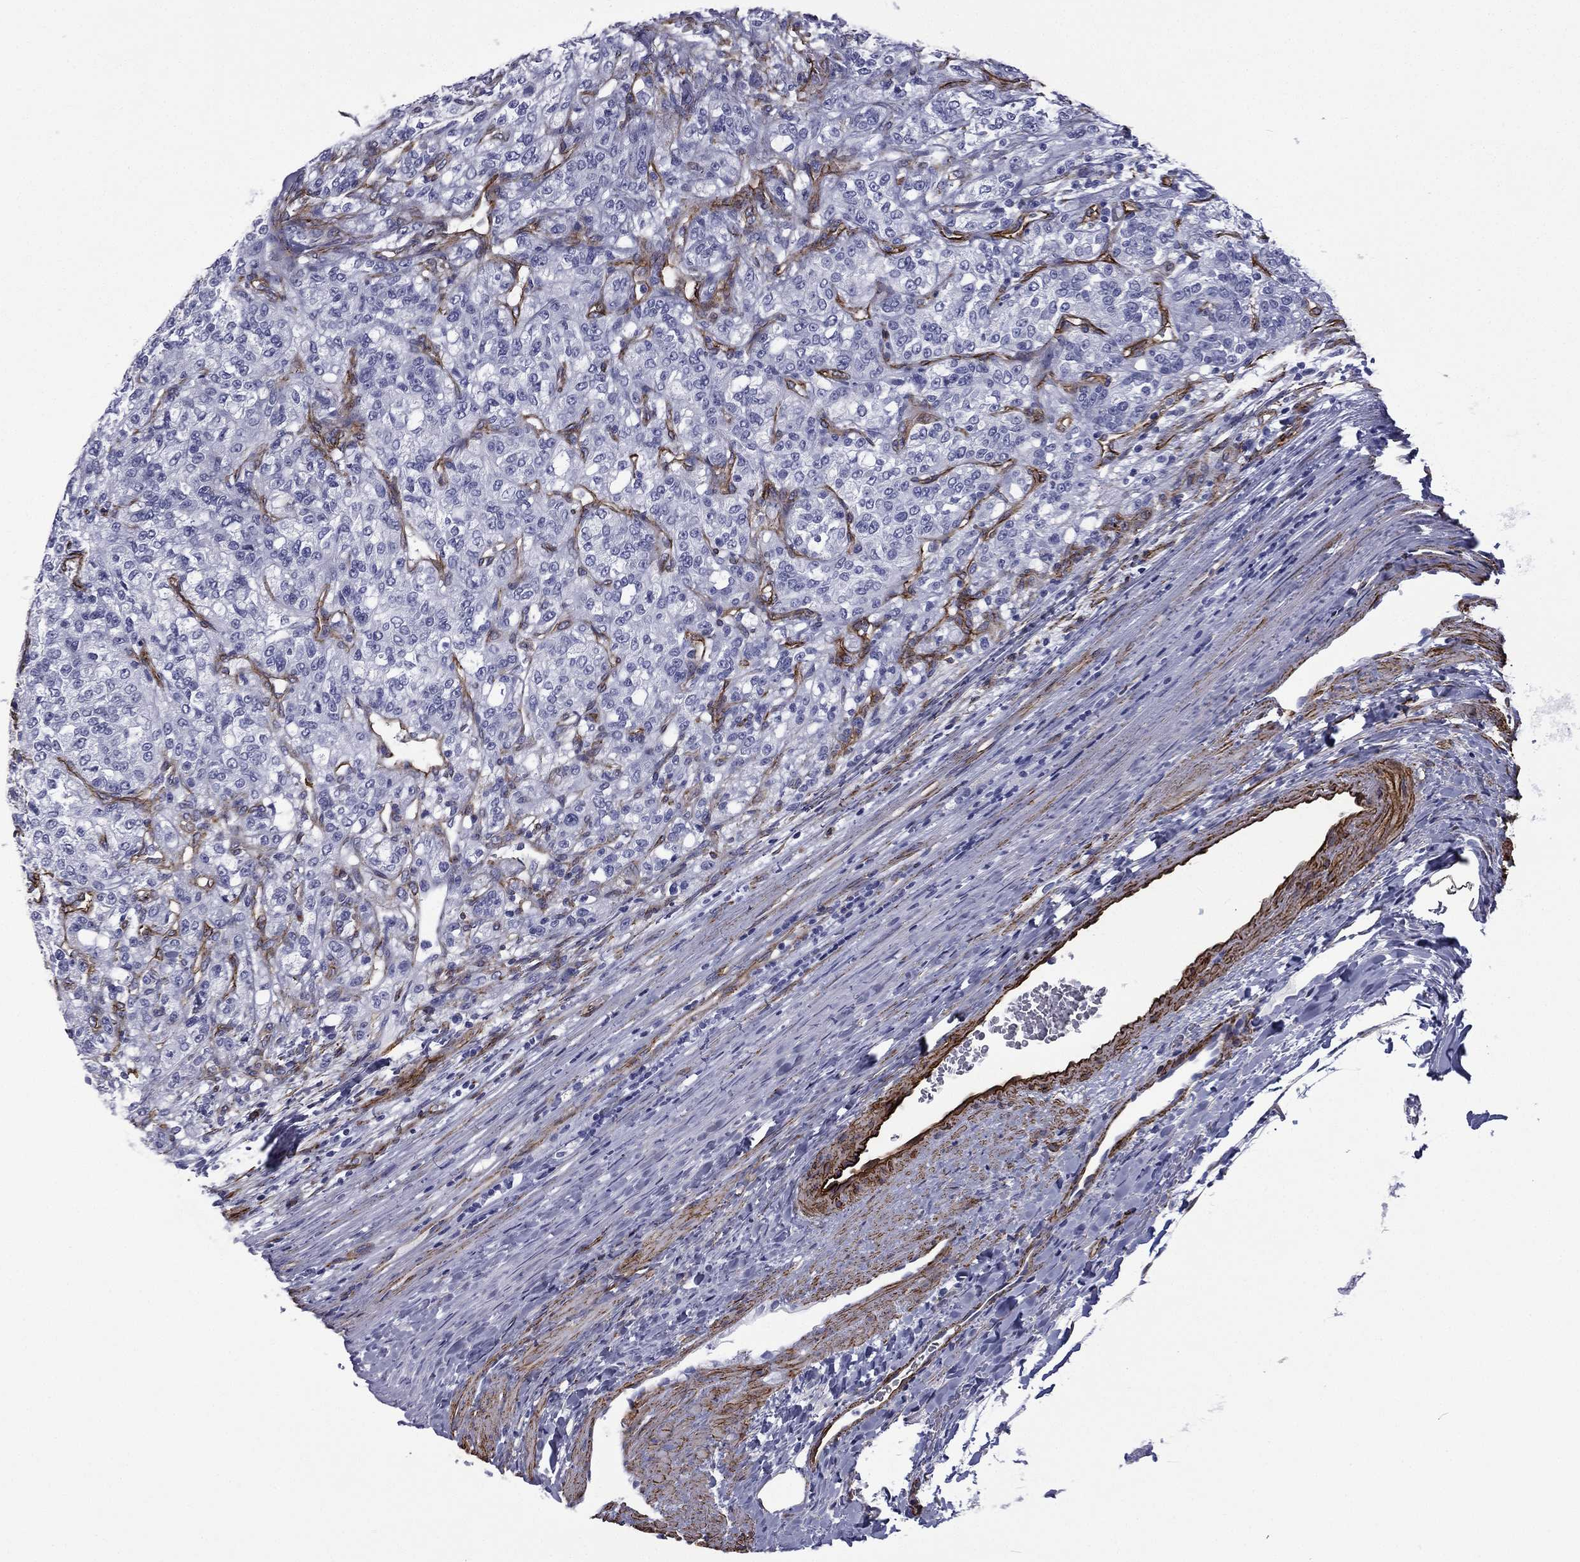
{"staining": {"intensity": "negative", "quantity": "none", "location": "none"}, "tissue": "renal cancer", "cell_type": "Tumor cells", "image_type": "cancer", "snomed": [{"axis": "morphology", "description": "Adenocarcinoma, NOS"}, {"axis": "topography", "description": "Kidney"}], "caption": "Human adenocarcinoma (renal) stained for a protein using IHC exhibits no positivity in tumor cells.", "gene": "CAVIN3", "patient": {"sex": "female", "age": 63}}